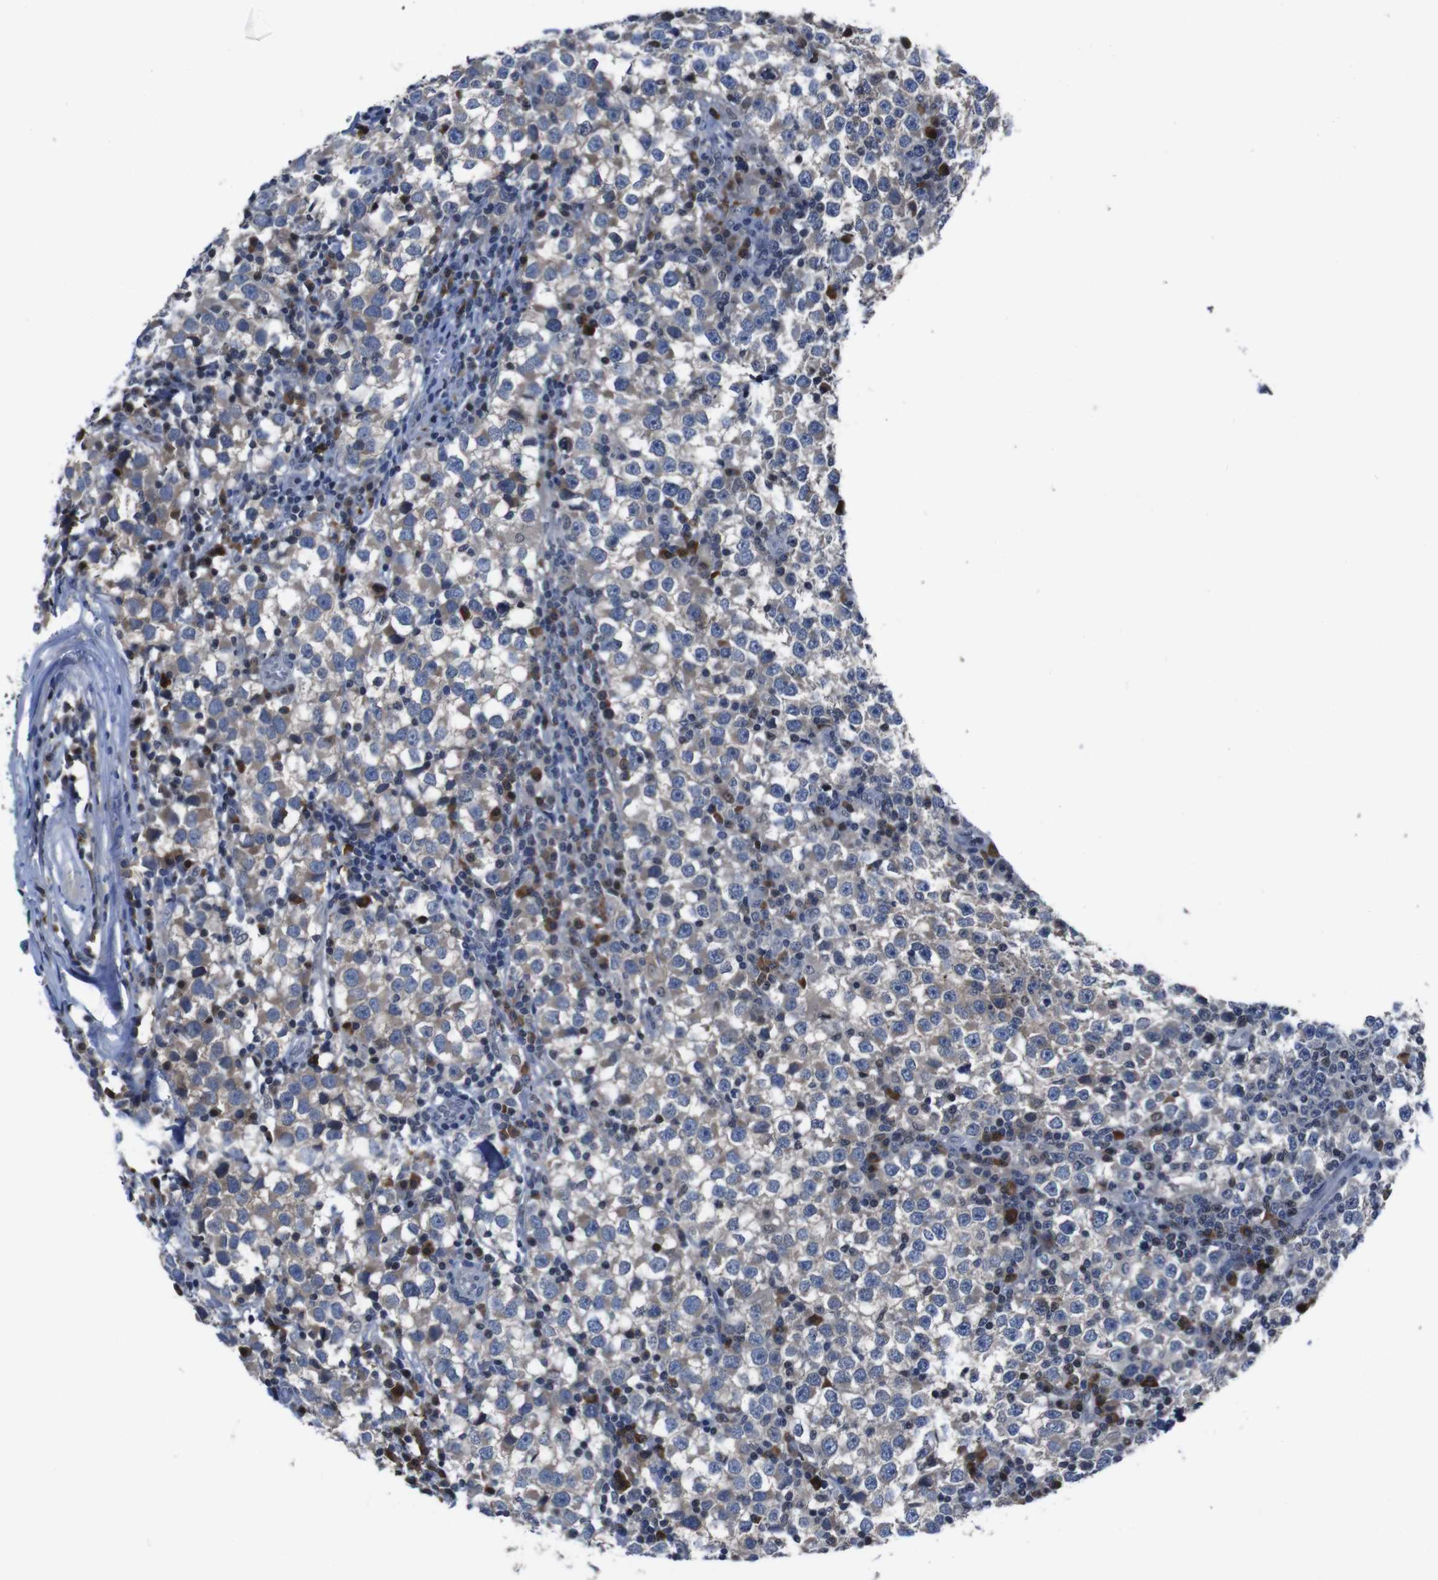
{"staining": {"intensity": "weak", "quantity": "25%-75%", "location": "cytoplasmic/membranous"}, "tissue": "testis cancer", "cell_type": "Tumor cells", "image_type": "cancer", "snomed": [{"axis": "morphology", "description": "Seminoma, NOS"}, {"axis": "topography", "description": "Testis"}], "caption": "Seminoma (testis) stained for a protein reveals weak cytoplasmic/membranous positivity in tumor cells.", "gene": "SEMA4B", "patient": {"sex": "male", "age": 65}}